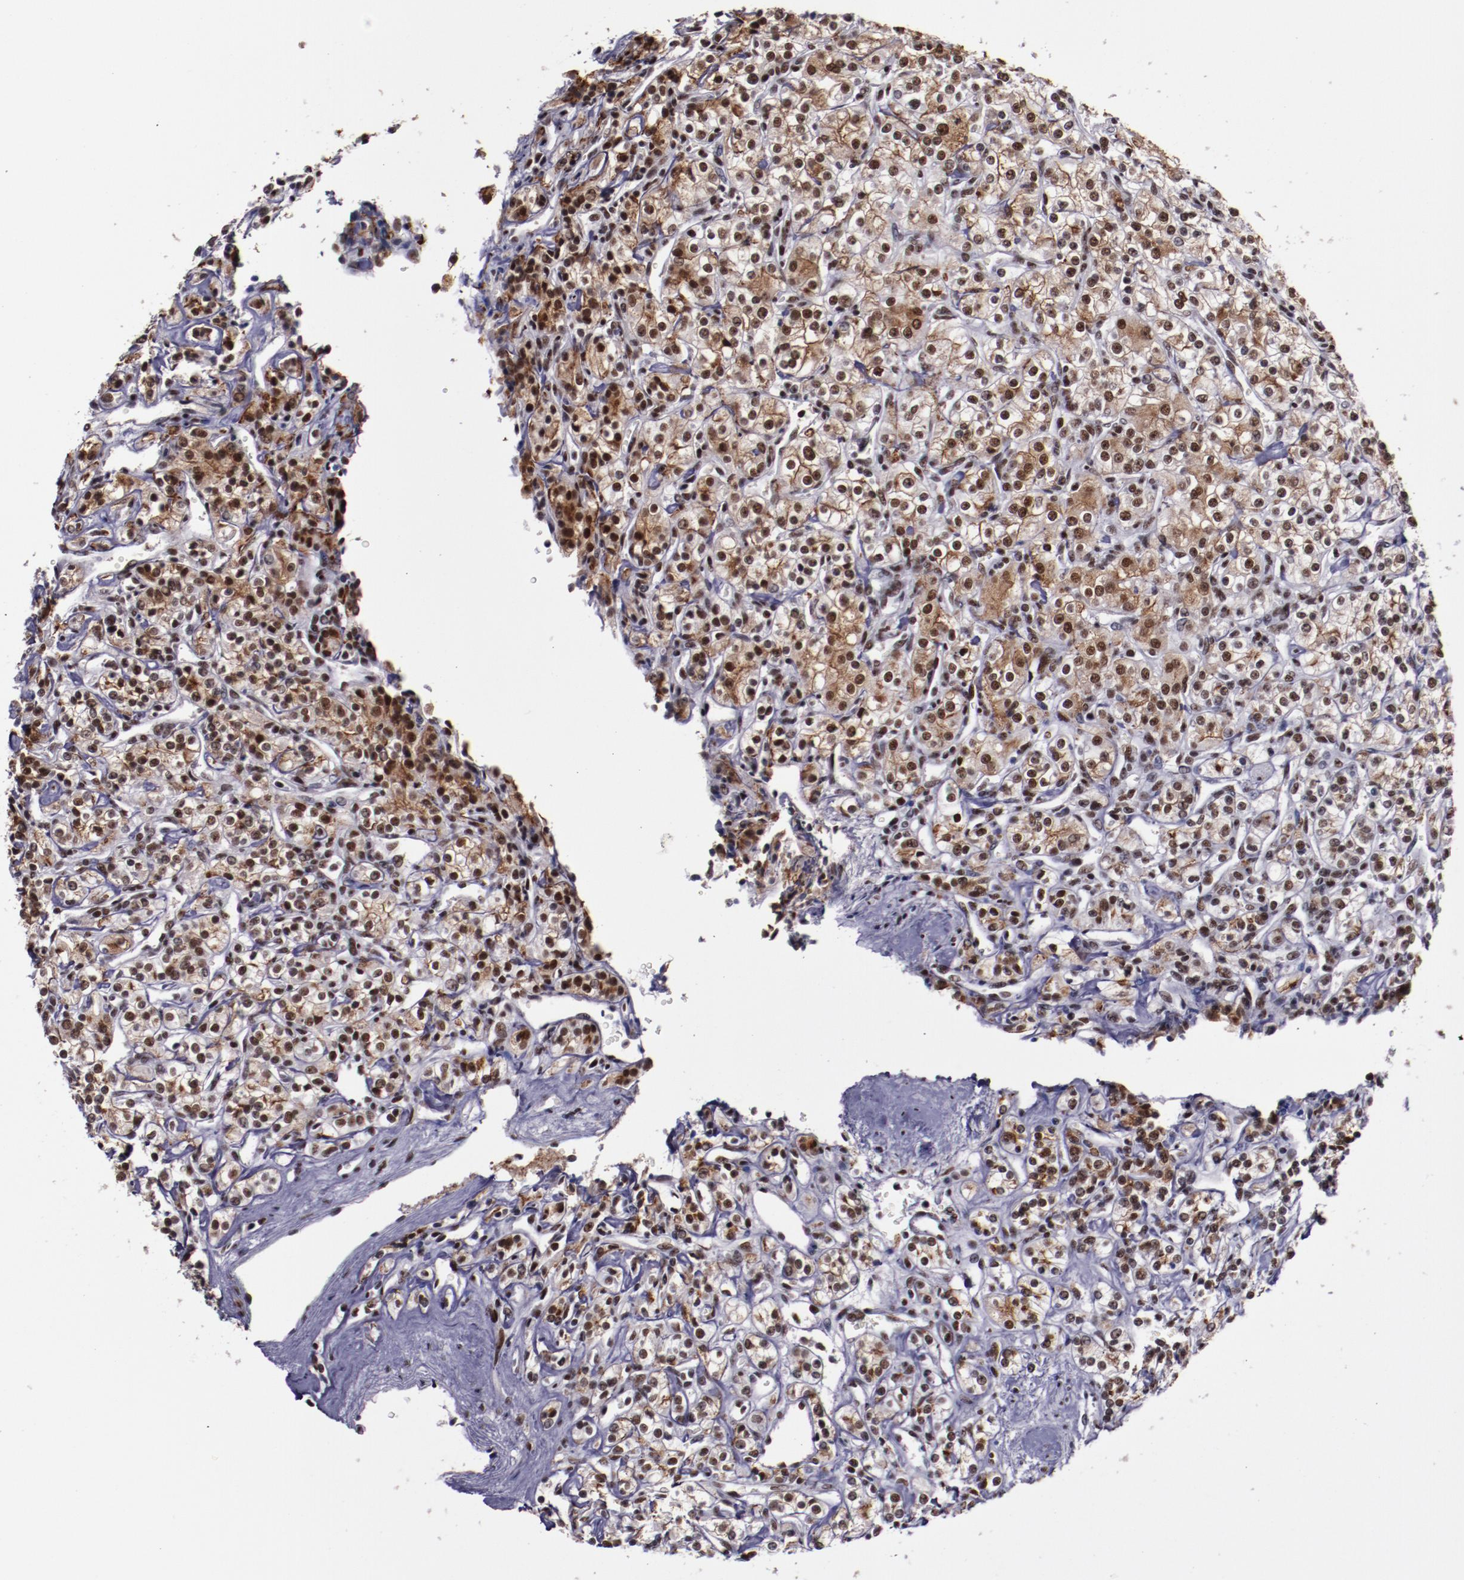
{"staining": {"intensity": "moderate", "quantity": "25%-75%", "location": "nuclear"}, "tissue": "renal cancer", "cell_type": "Tumor cells", "image_type": "cancer", "snomed": [{"axis": "morphology", "description": "Adenocarcinoma, NOS"}, {"axis": "topography", "description": "Kidney"}], "caption": "A high-resolution micrograph shows IHC staining of renal cancer, which displays moderate nuclear positivity in approximately 25%-75% of tumor cells.", "gene": "PPP4R3A", "patient": {"sex": "male", "age": 77}}